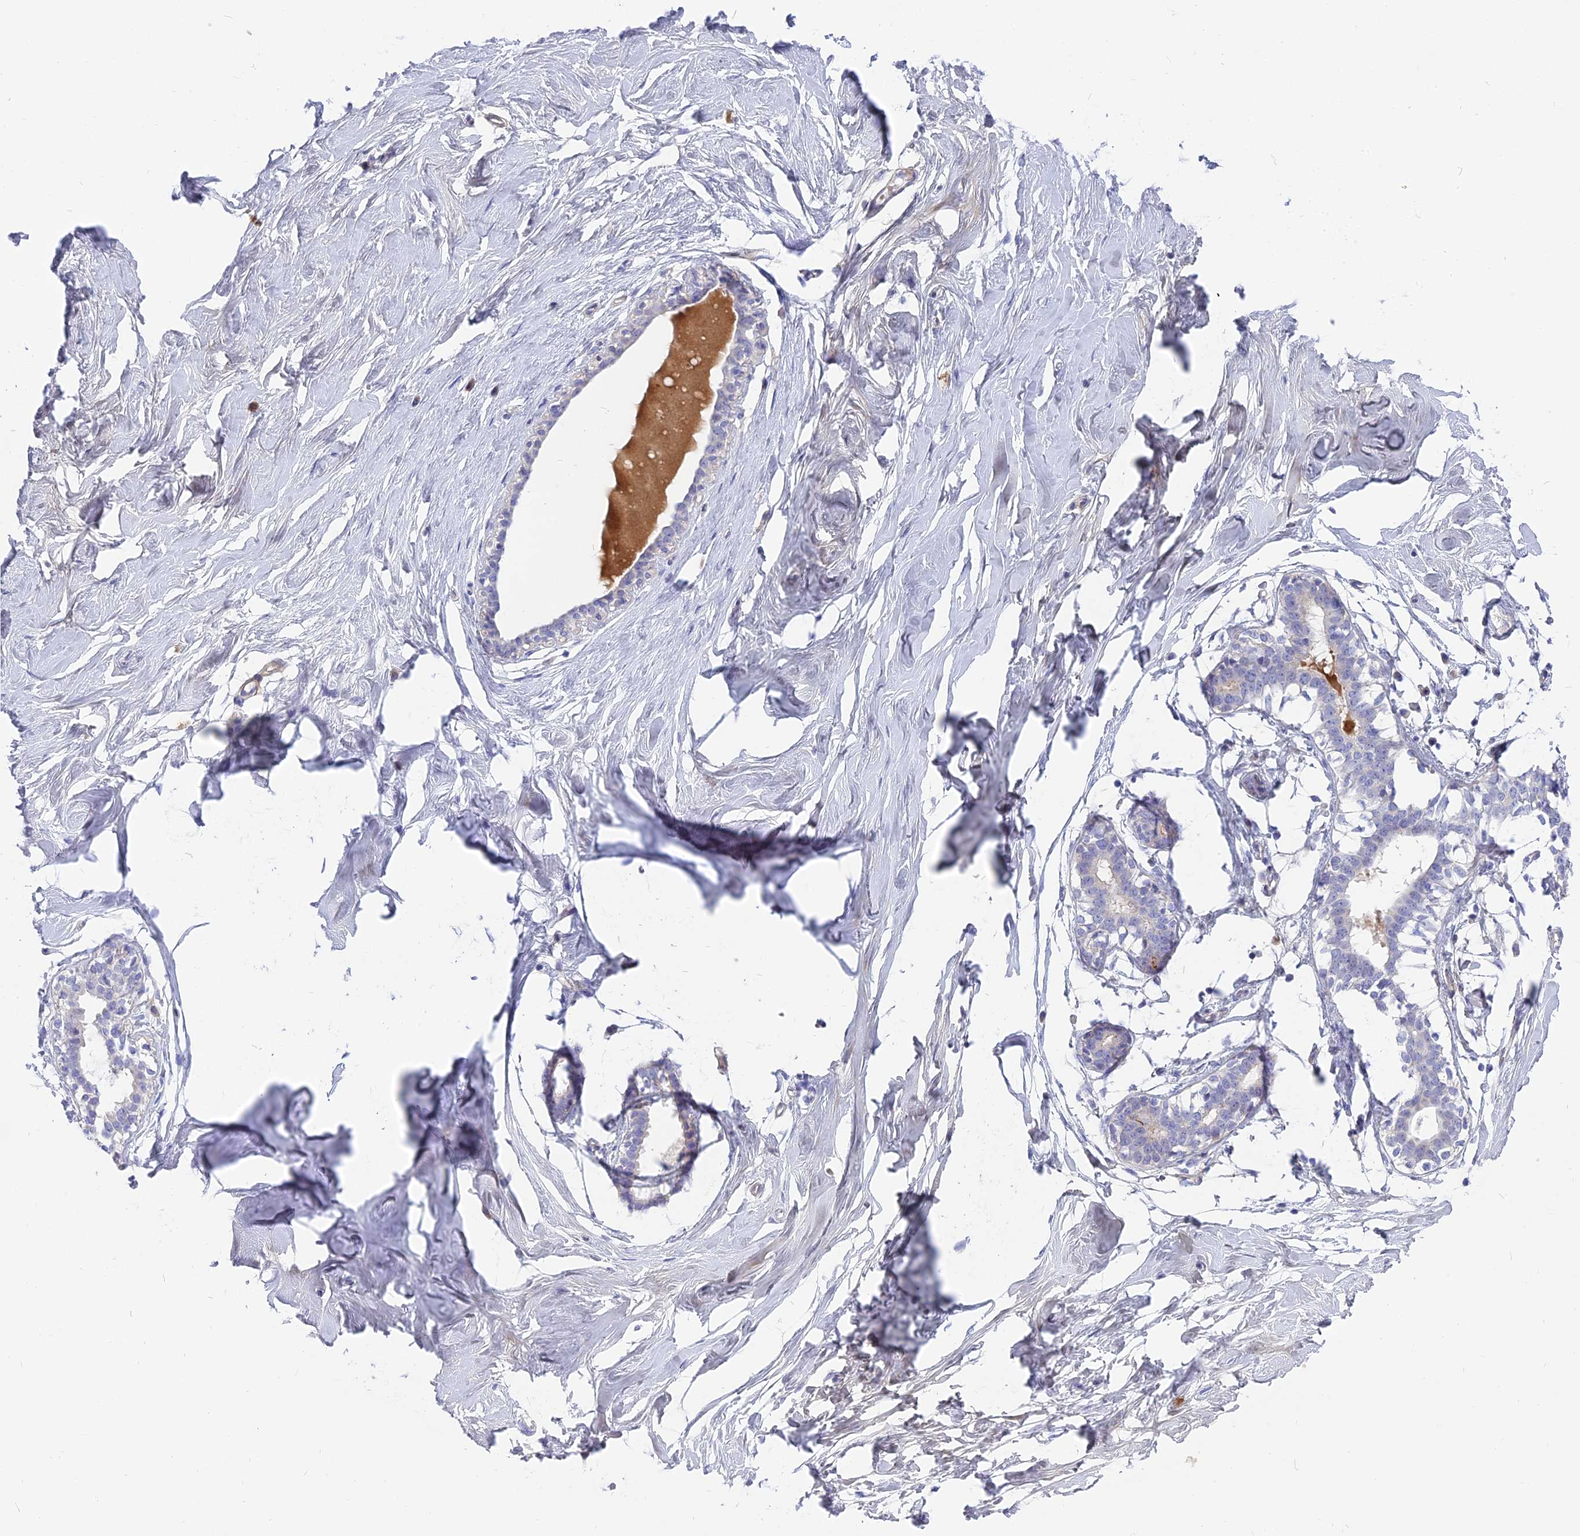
{"staining": {"intensity": "negative", "quantity": "none", "location": "none"}, "tissue": "breast", "cell_type": "Adipocytes", "image_type": "normal", "snomed": [{"axis": "morphology", "description": "Normal tissue, NOS"}, {"axis": "morphology", "description": "Adenoma, NOS"}, {"axis": "topography", "description": "Breast"}], "caption": "Immunohistochemistry (IHC) of unremarkable human breast demonstrates no expression in adipocytes. (Brightfield microscopy of DAB (3,3'-diaminobenzidine) immunohistochemistry (IHC) at high magnification).", "gene": "MBD3L1", "patient": {"sex": "female", "age": 23}}